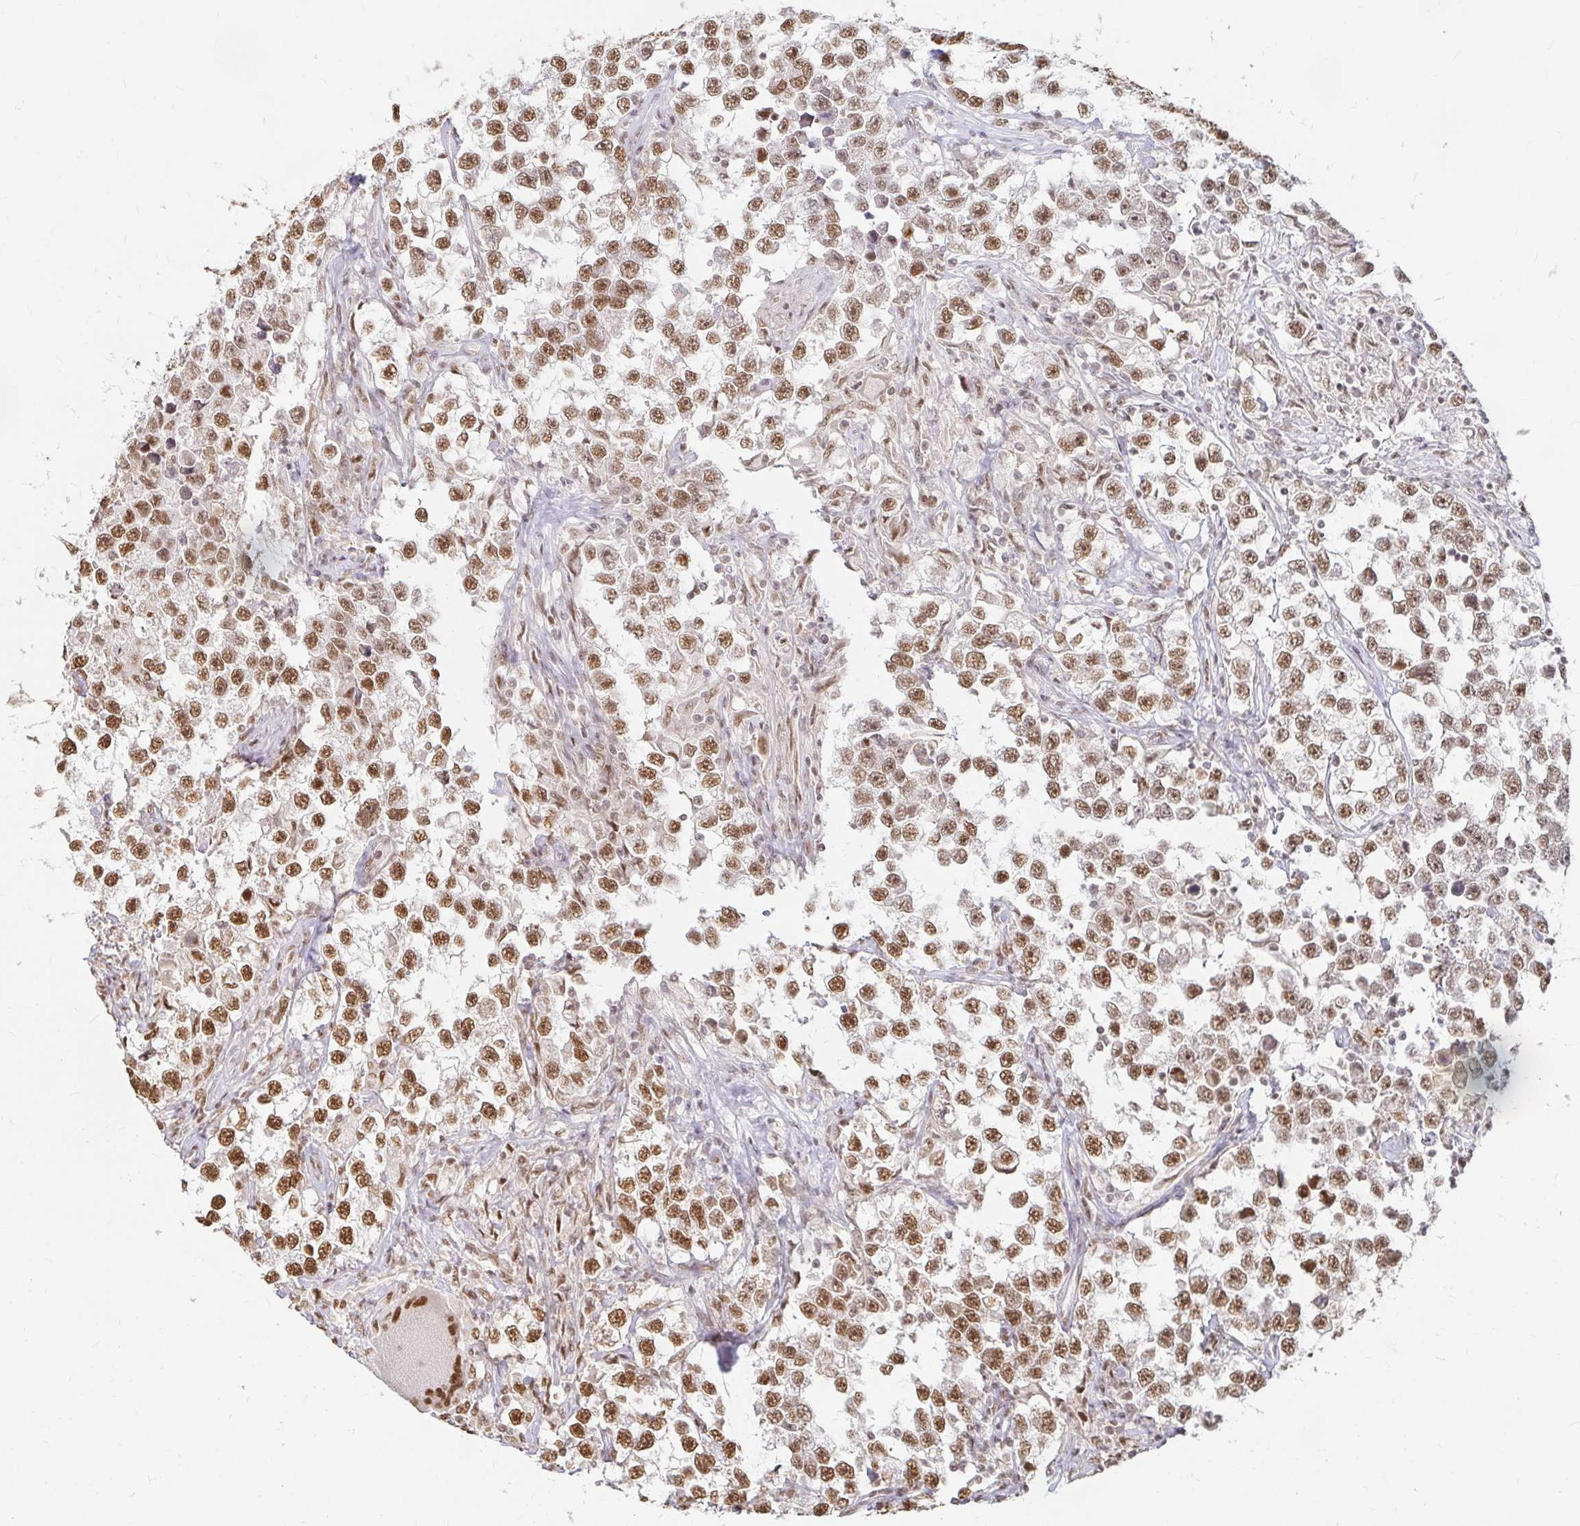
{"staining": {"intensity": "moderate", "quantity": ">75%", "location": "nuclear"}, "tissue": "testis cancer", "cell_type": "Tumor cells", "image_type": "cancer", "snomed": [{"axis": "morphology", "description": "Seminoma, NOS"}, {"axis": "topography", "description": "Testis"}], "caption": "Immunohistochemical staining of human testis cancer displays moderate nuclear protein expression in about >75% of tumor cells.", "gene": "HNRNPU", "patient": {"sex": "male", "age": 46}}